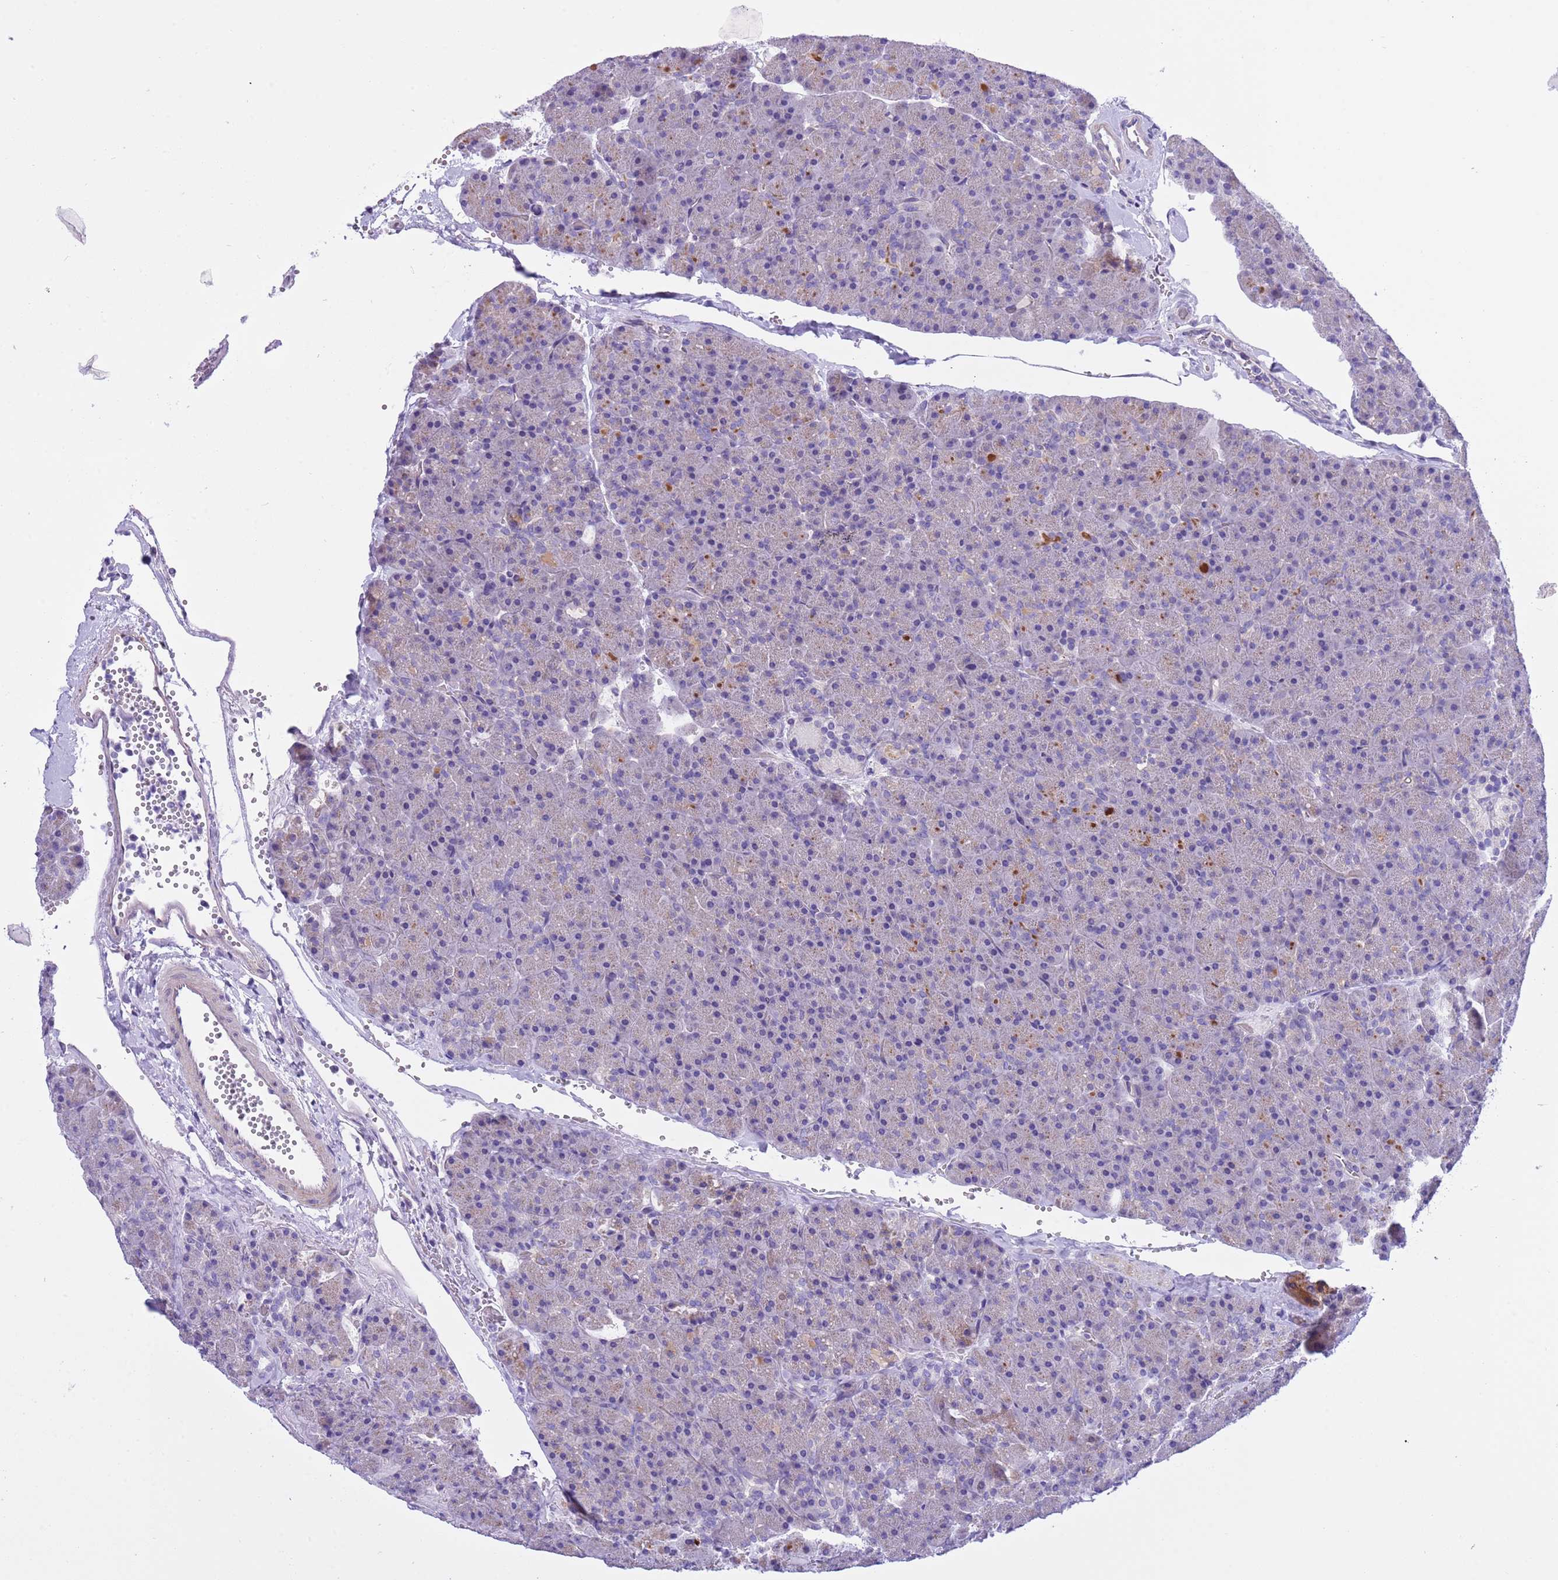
{"staining": {"intensity": "negative", "quantity": "none", "location": "none"}, "tissue": "pancreas", "cell_type": "Exocrine glandular cells", "image_type": "normal", "snomed": [{"axis": "morphology", "description": "Normal tissue, NOS"}, {"axis": "topography", "description": "Pancreas"}], "caption": "Immunohistochemistry micrograph of benign pancreas: human pancreas stained with DAB demonstrates no significant protein positivity in exocrine glandular cells. Nuclei are stained in blue.", "gene": "NET1", "patient": {"sex": "male", "age": 36}}